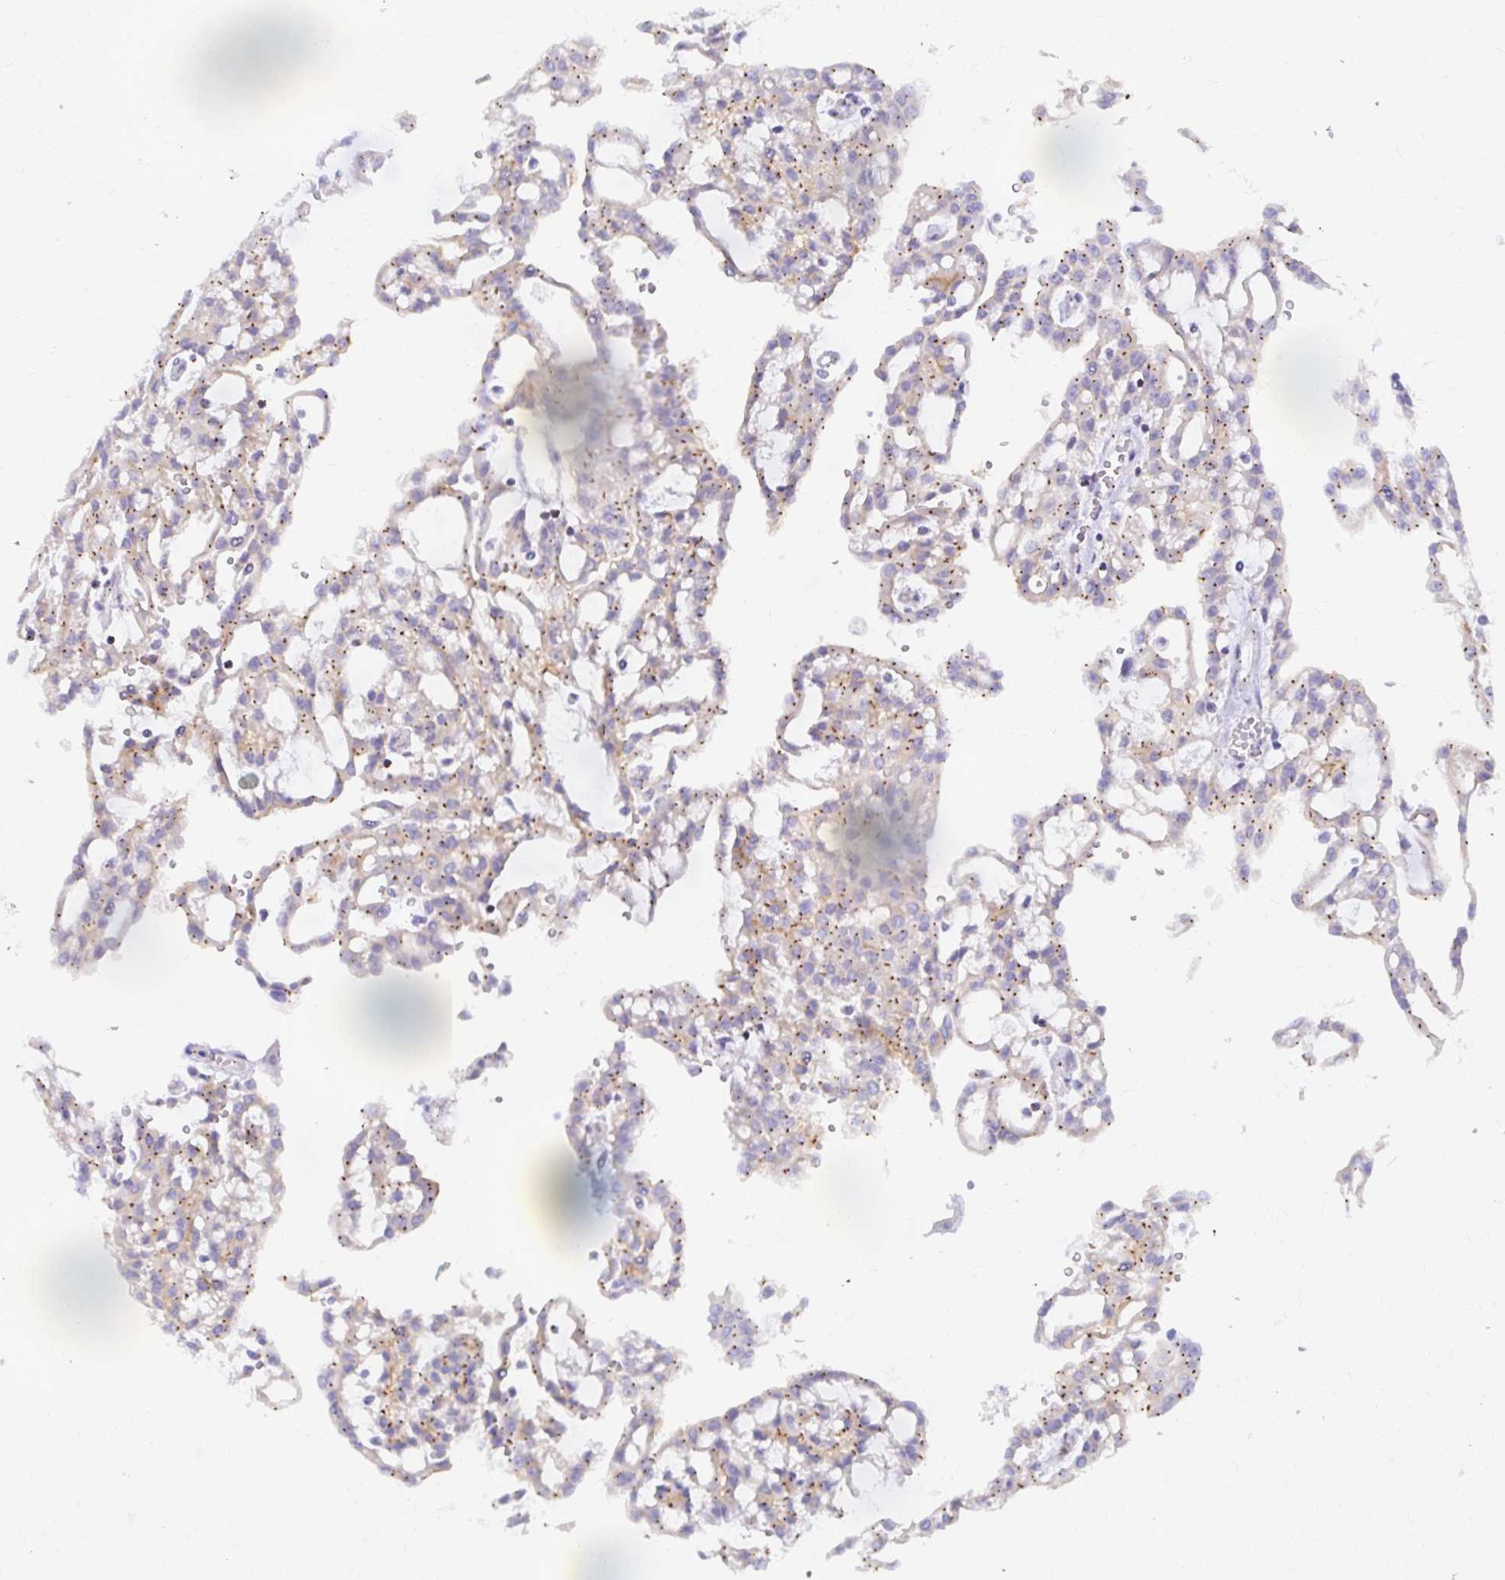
{"staining": {"intensity": "moderate", "quantity": "25%-75%", "location": "cytoplasmic/membranous"}, "tissue": "renal cancer", "cell_type": "Tumor cells", "image_type": "cancer", "snomed": [{"axis": "morphology", "description": "Adenocarcinoma, NOS"}, {"axis": "topography", "description": "Kidney"}], "caption": "Protein staining shows moderate cytoplasmic/membranous expression in approximately 25%-75% of tumor cells in renal adenocarcinoma.", "gene": "RADIL", "patient": {"sex": "male", "age": 63}}